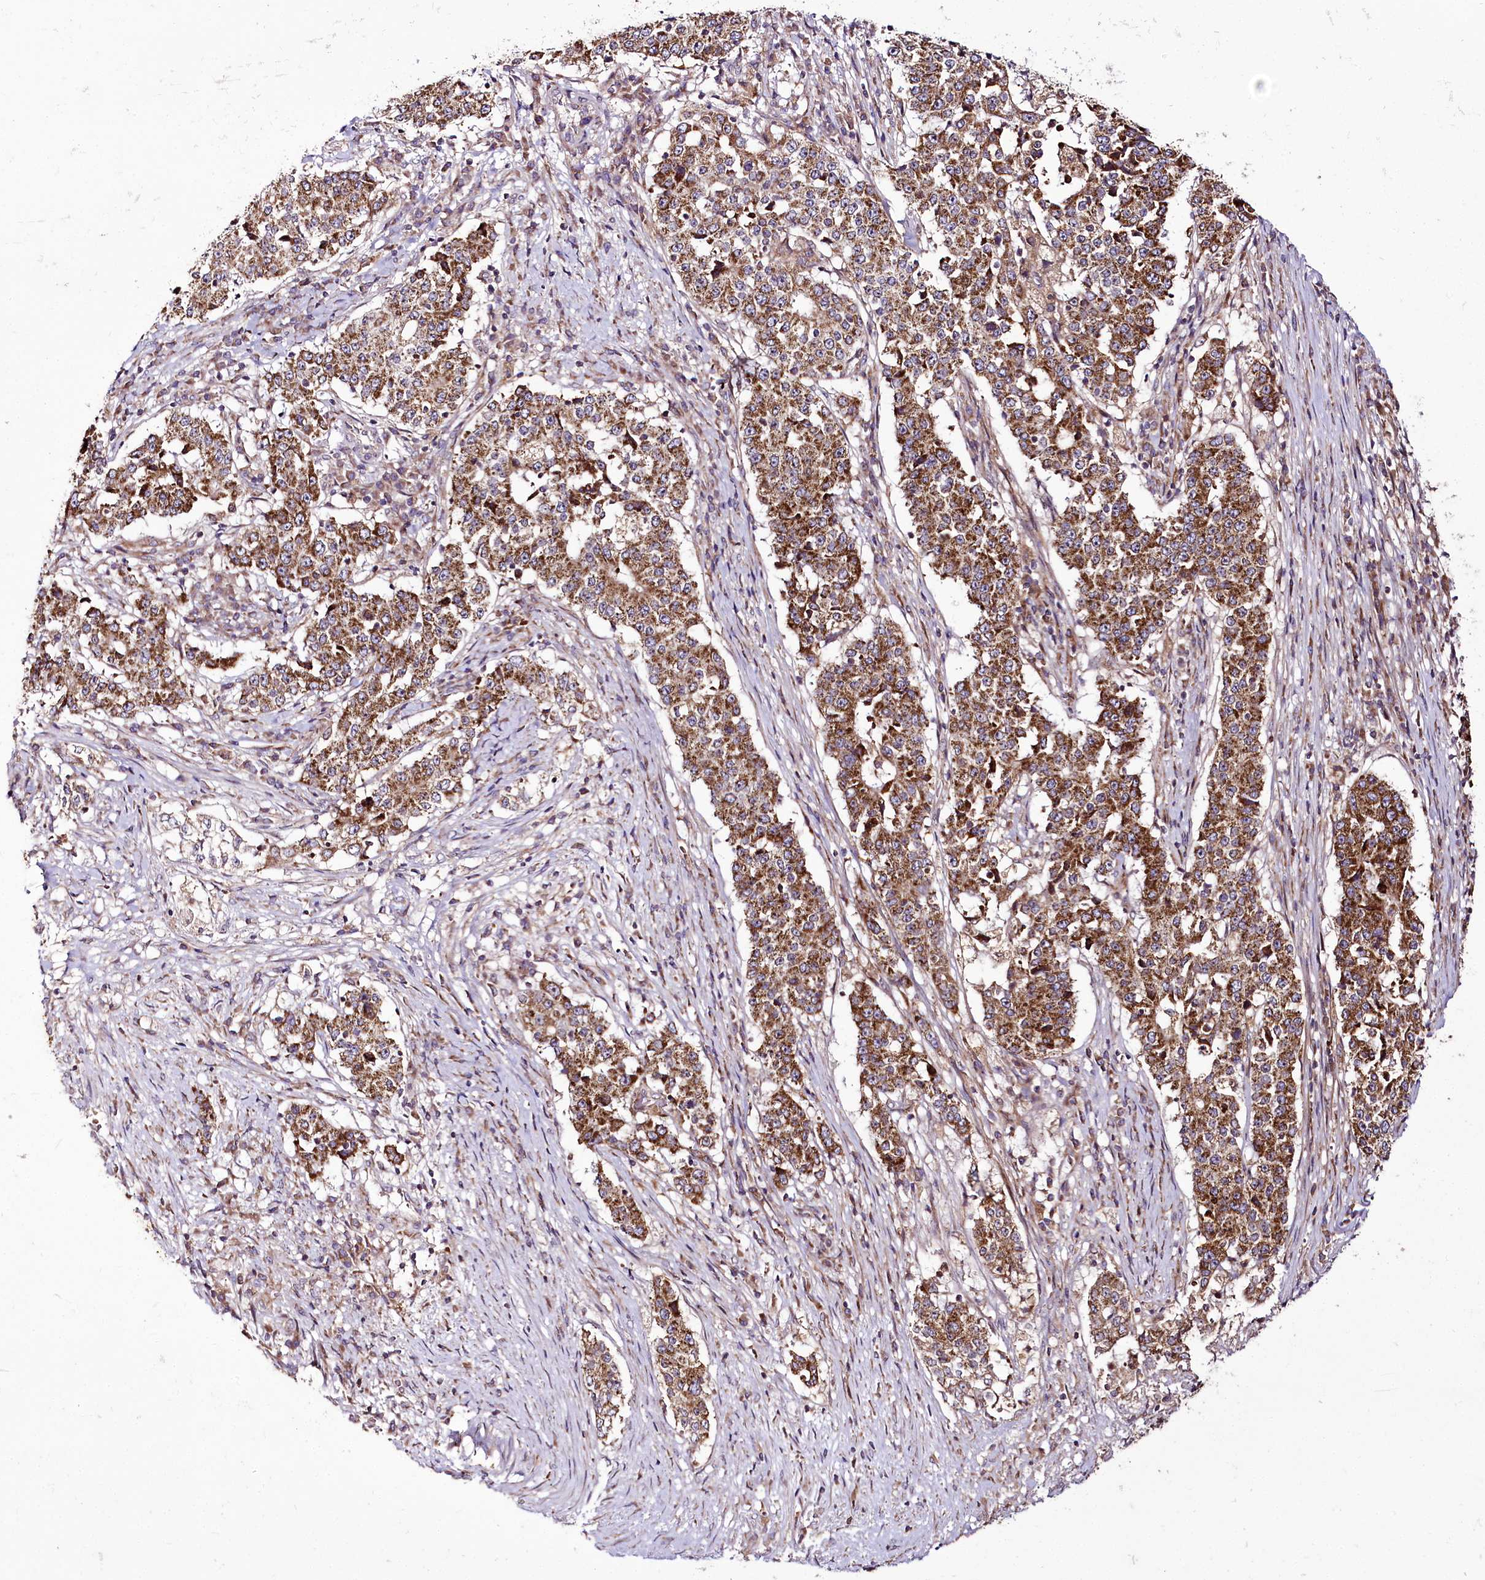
{"staining": {"intensity": "strong", "quantity": ">75%", "location": "cytoplasmic/membranous"}, "tissue": "stomach cancer", "cell_type": "Tumor cells", "image_type": "cancer", "snomed": [{"axis": "morphology", "description": "Adenocarcinoma, NOS"}, {"axis": "topography", "description": "Stomach"}], "caption": "Tumor cells display high levels of strong cytoplasmic/membranous staining in approximately >75% of cells in adenocarcinoma (stomach). Immunohistochemistry stains the protein of interest in brown and the nuclei are stained blue.", "gene": "RAB7A", "patient": {"sex": "male", "age": 59}}